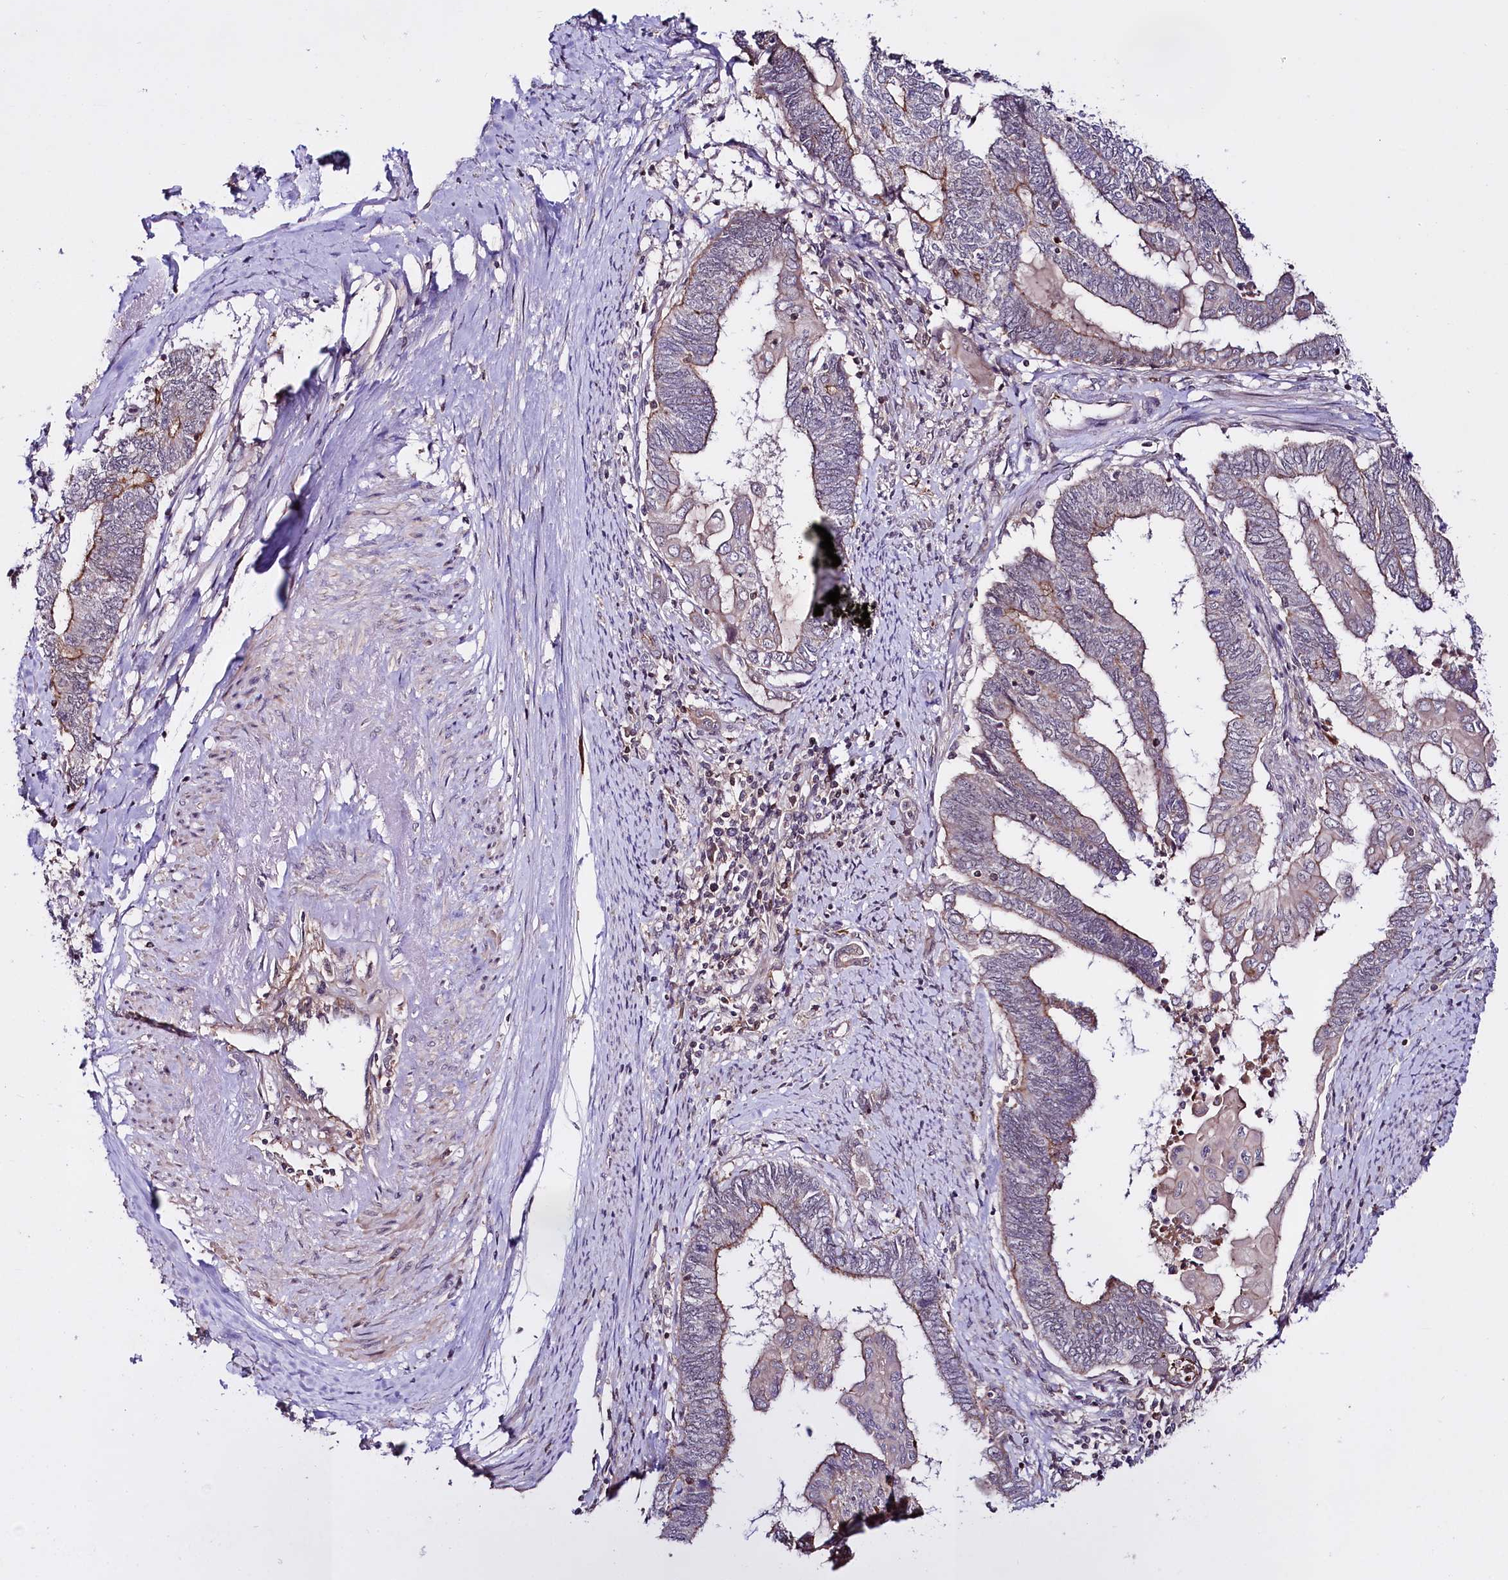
{"staining": {"intensity": "moderate", "quantity": "<25%", "location": "cytoplasmic/membranous"}, "tissue": "endometrial cancer", "cell_type": "Tumor cells", "image_type": "cancer", "snomed": [{"axis": "morphology", "description": "Adenocarcinoma, NOS"}, {"axis": "topography", "description": "Uterus"}, {"axis": "topography", "description": "Endometrium"}], "caption": "A micrograph showing moderate cytoplasmic/membranous expression in approximately <25% of tumor cells in endometrial cancer (adenocarcinoma), as visualized by brown immunohistochemical staining.", "gene": "TAFAZZIN", "patient": {"sex": "female", "age": 70}}